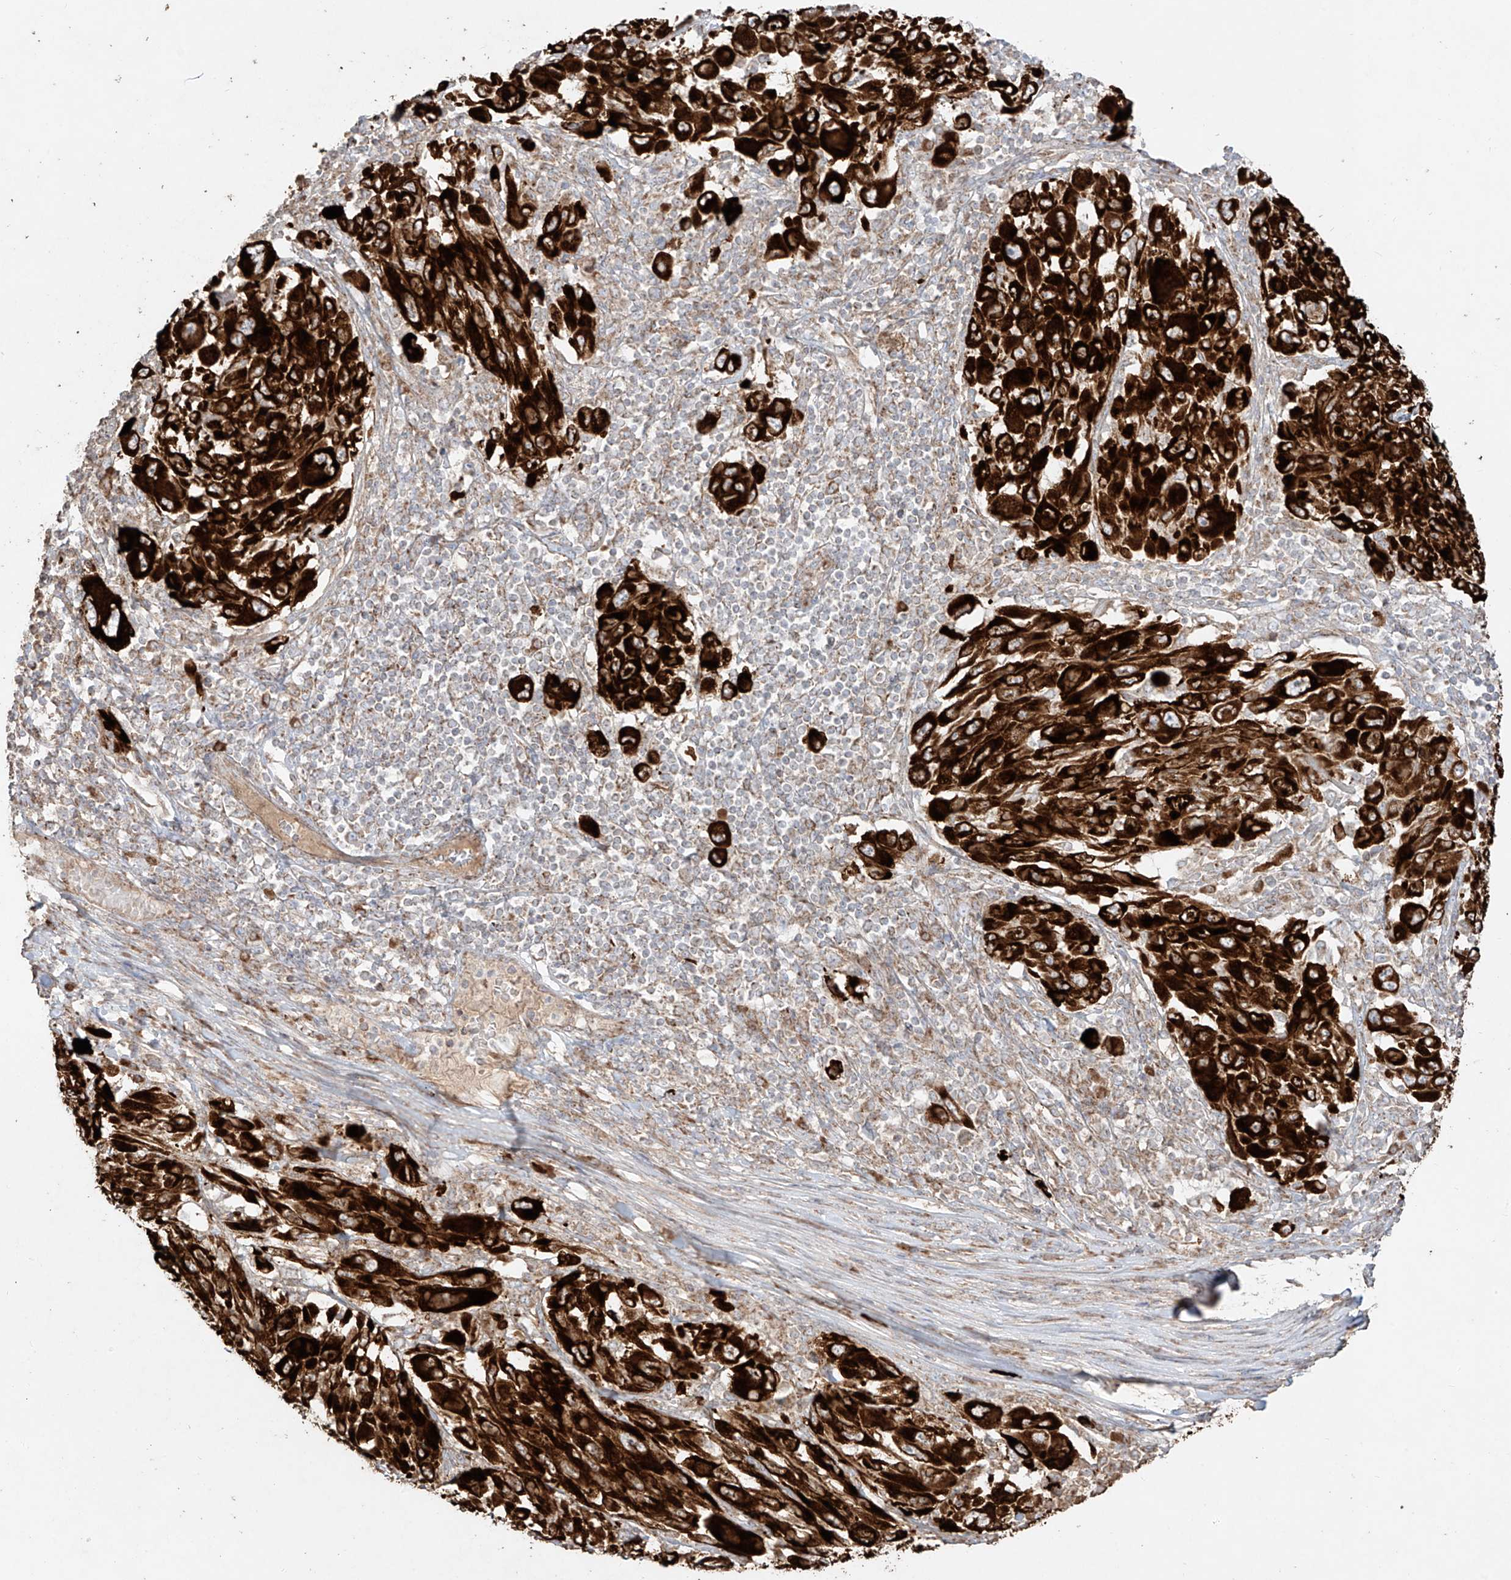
{"staining": {"intensity": "strong", "quantity": ">75%", "location": "cytoplasmic/membranous"}, "tissue": "melanoma", "cell_type": "Tumor cells", "image_type": "cancer", "snomed": [{"axis": "morphology", "description": "Malignant melanoma, NOS"}, {"axis": "topography", "description": "Skin"}], "caption": "Approximately >75% of tumor cells in melanoma reveal strong cytoplasmic/membranous protein positivity as visualized by brown immunohistochemical staining.", "gene": "COLGALT2", "patient": {"sex": "female", "age": 91}}